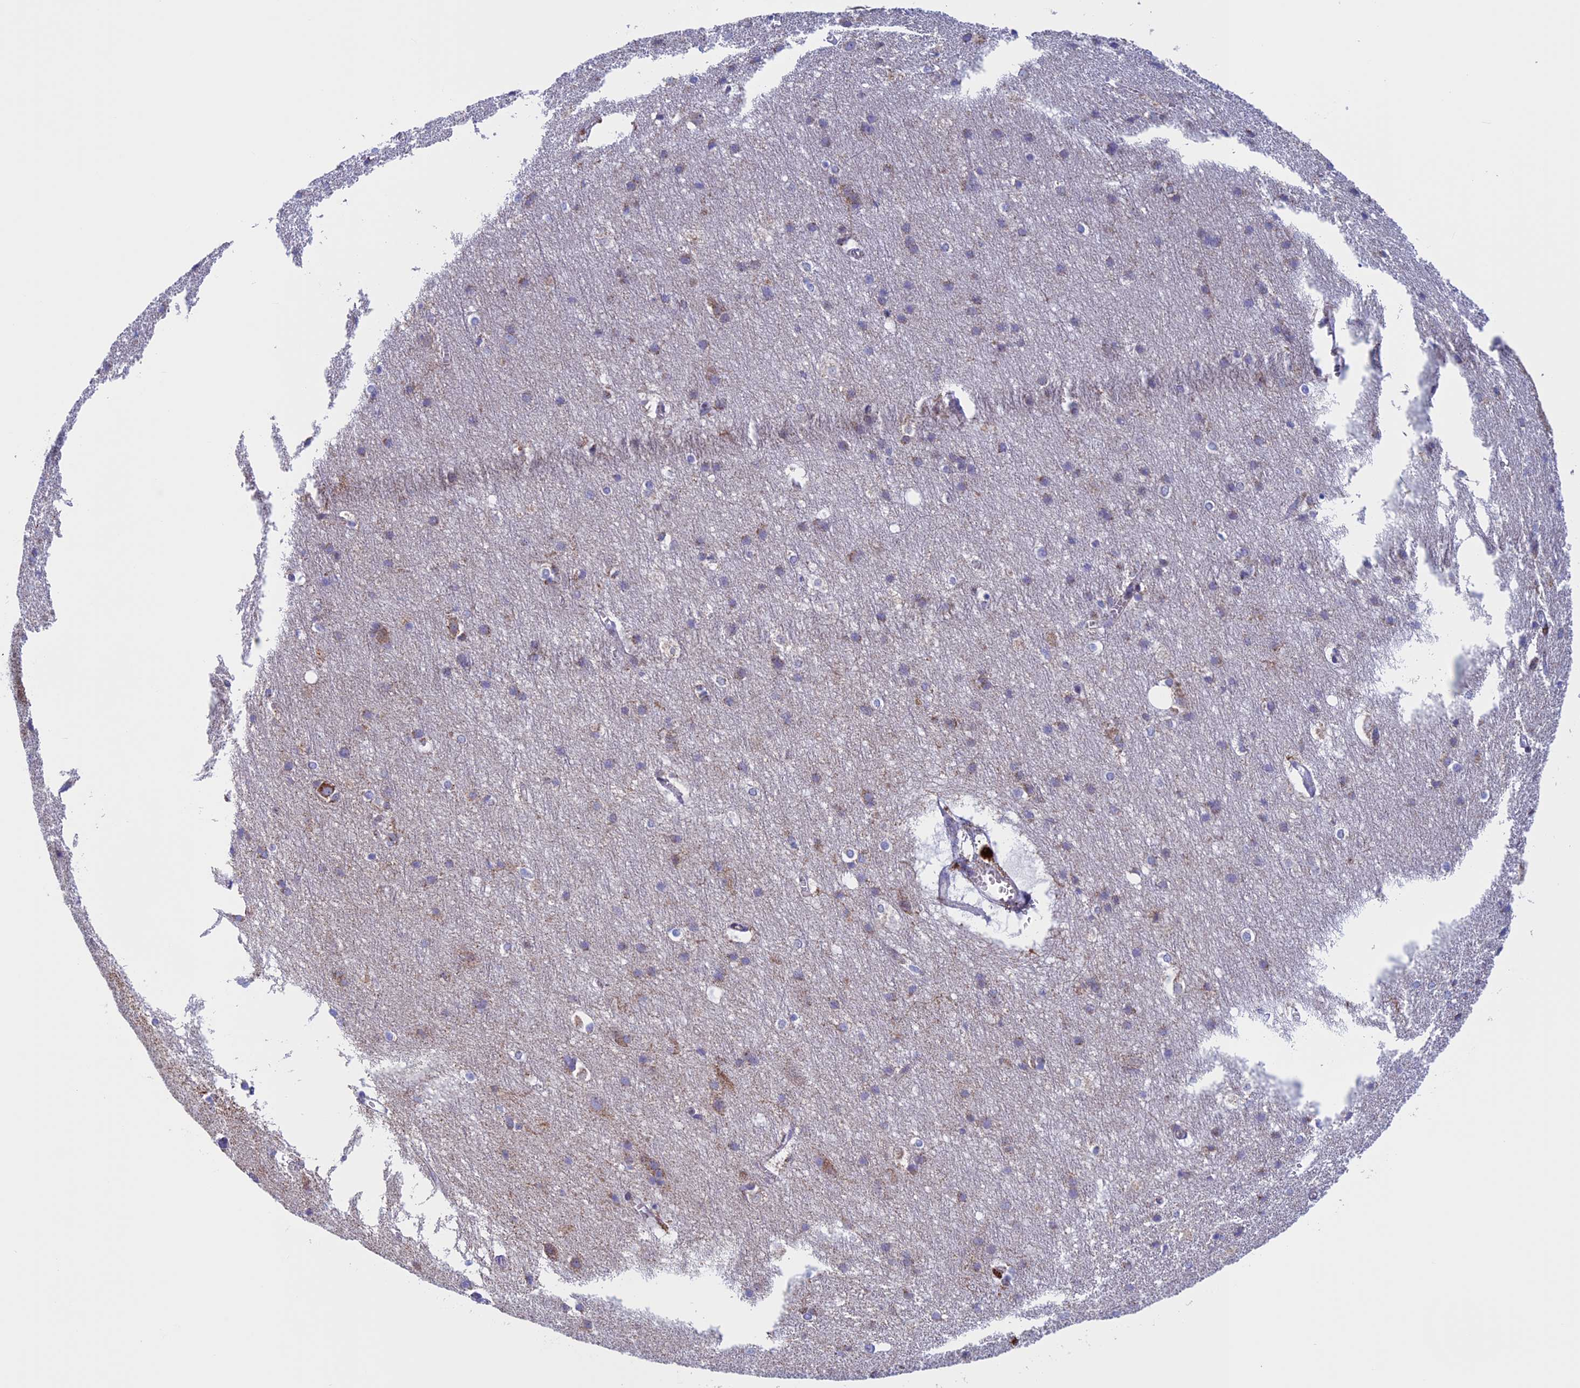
{"staining": {"intensity": "negative", "quantity": "none", "location": "none"}, "tissue": "cerebral cortex", "cell_type": "Endothelial cells", "image_type": "normal", "snomed": [{"axis": "morphology", "description": "Normal tissue, NOS"}, {"axis": "topography", "description": "Cerebral cortex"}], "caption": "Endothelial cells are negative for protein expression in benign human cerebral cortex. (DAB (3,3'-diaminobenzidine) immunohistochemistry (IHC) visualized using brightfield microscopy, high magnification).", "gene": "NDUFB9", "patient": {"sex": "male", "age": 54}}